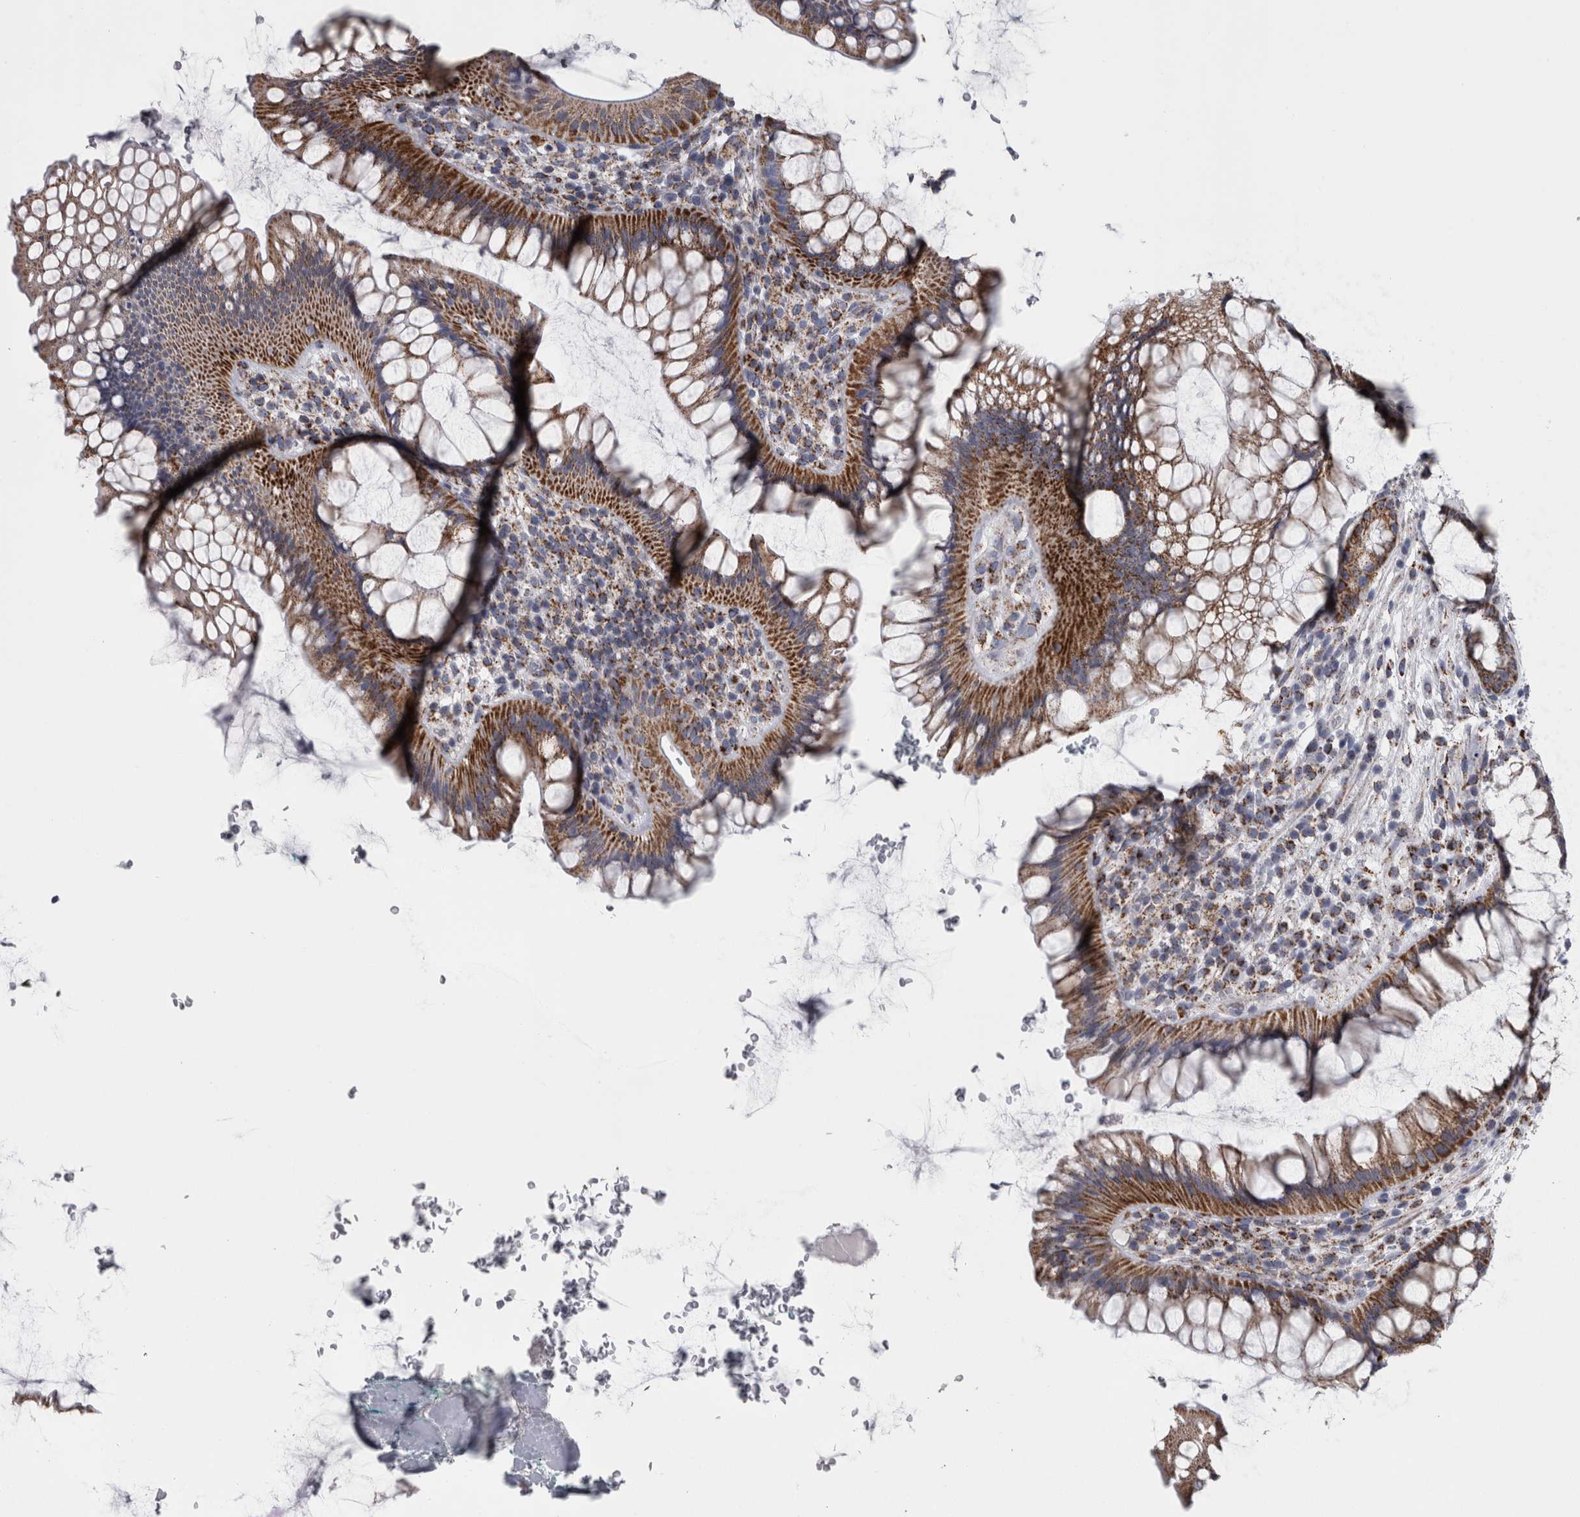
{"staining": {"intensity": "strong", "quantity": ">75%", "location": "cytoplasmic/membranous"}, "tissue": "rectum", "cell_type": "Glandular cells", "image_type": "normal", "snomed": [{"axis": "morphology", "description": "Normal tissue, NOS"}, {"axis": "topography", "description": "Rectum"}], "caption": "Immunohistochemical staining of benign human rectum demonstrates >75% levels of strong cytoplasmic/membranous protein positivity in about >75% of glandular cells.", "gene": "DBT", "patient": {"sex": "male", "age": 51}}